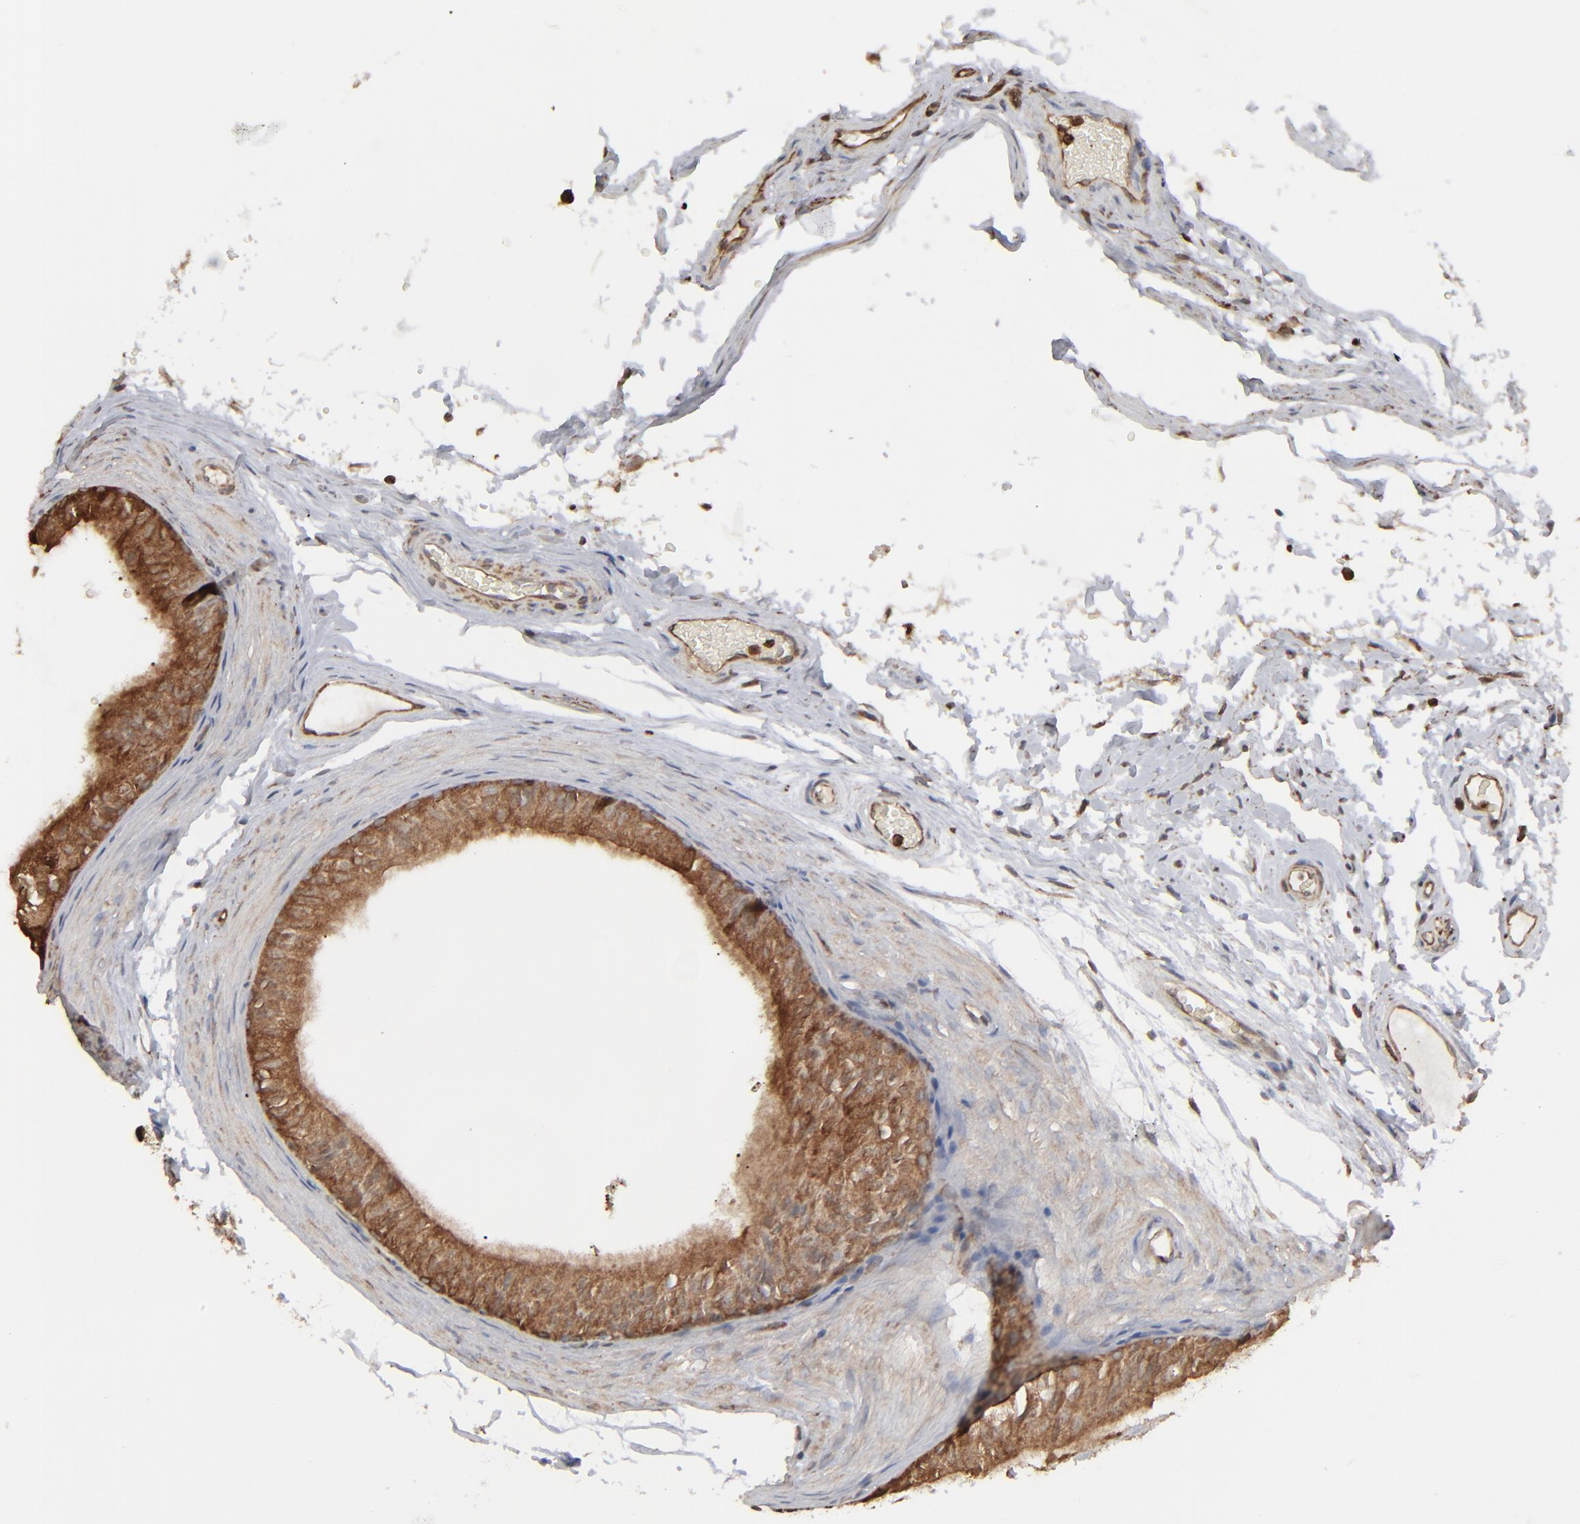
{"staining": {"intensity": "strong", "quantity": ">75%", "location": "cytoplasmic/membranous"}, "tissue": "epididymis", "cell_type": "Glandular cells", "image_type": "normal", "snomed": [{"axis": "morphology", "description": "Normal tissue, NOS"}, {"axis": "topography", "description": "Testis"}, {"axis": "topography", "description": "Epididymis"}], "caption": "Protein analysis of benign epididymis displays strong cytoplasmic/membranous staining in approximately >75% of glandular cells.", "gene": "NME1", "patient": {"sex": "male", "age": 36}}